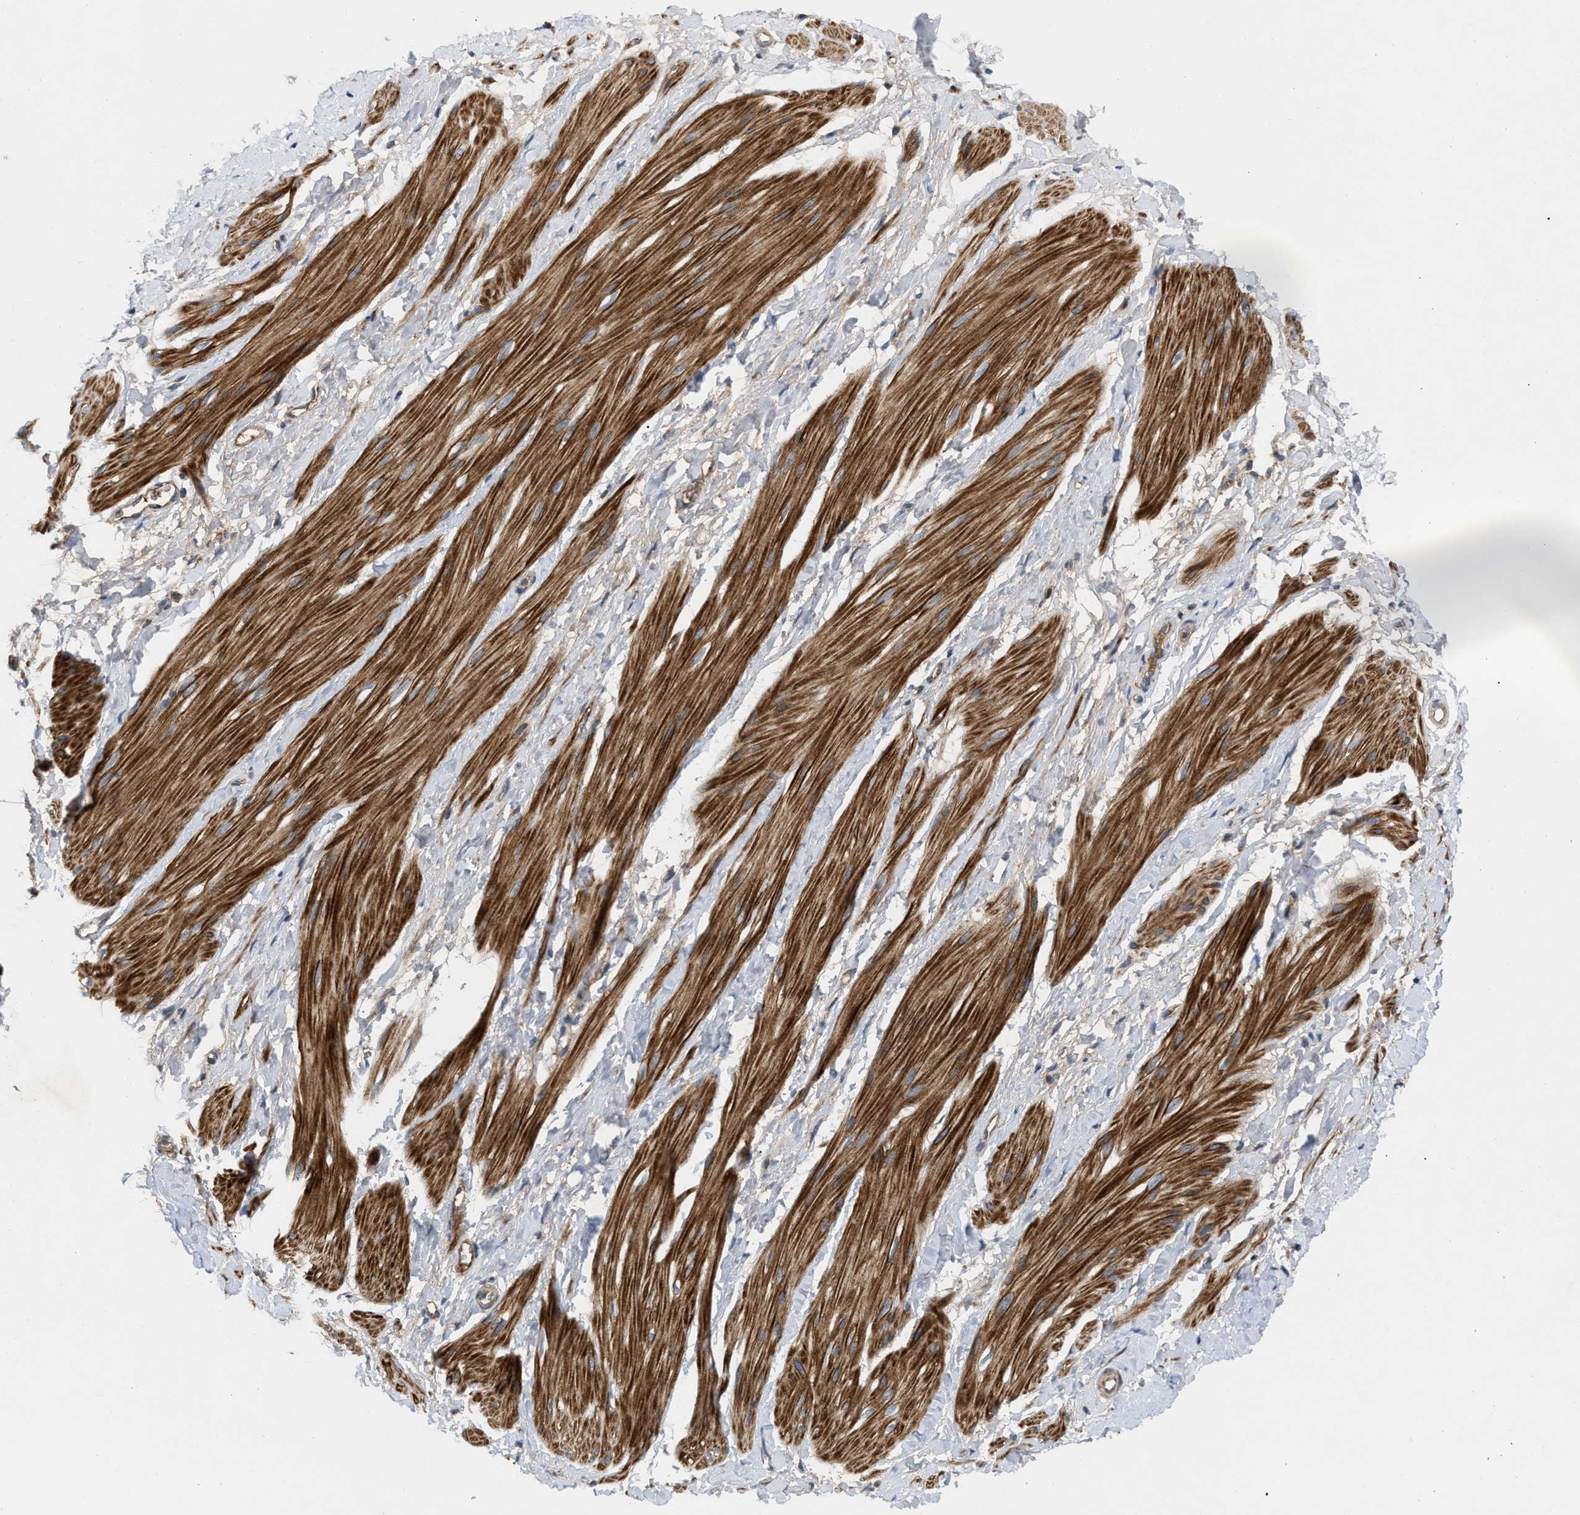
{"staining": {"intensity": "strong", "quantity": ">75%", "location": "cytoplasmic/membranous"}, "tissue": "smooth muscle", "cell_type": "Smooth muscle cells", "image_type": "normal", "snomed": [{"axis": "morphology", "description": "Normal tissue, NOS"}, {"axis": "topography", "description": "Smooth muscle"}], "caption": "A brown stain shows strong cytoplasmic/membranous expression of a protein in smooth muscle cells of normal smooth muscle. The protein is shown in brown color, while the nuclei are stained blue.", "gene": "TACO1", "patient": {"sex": "male", "age": 16}}